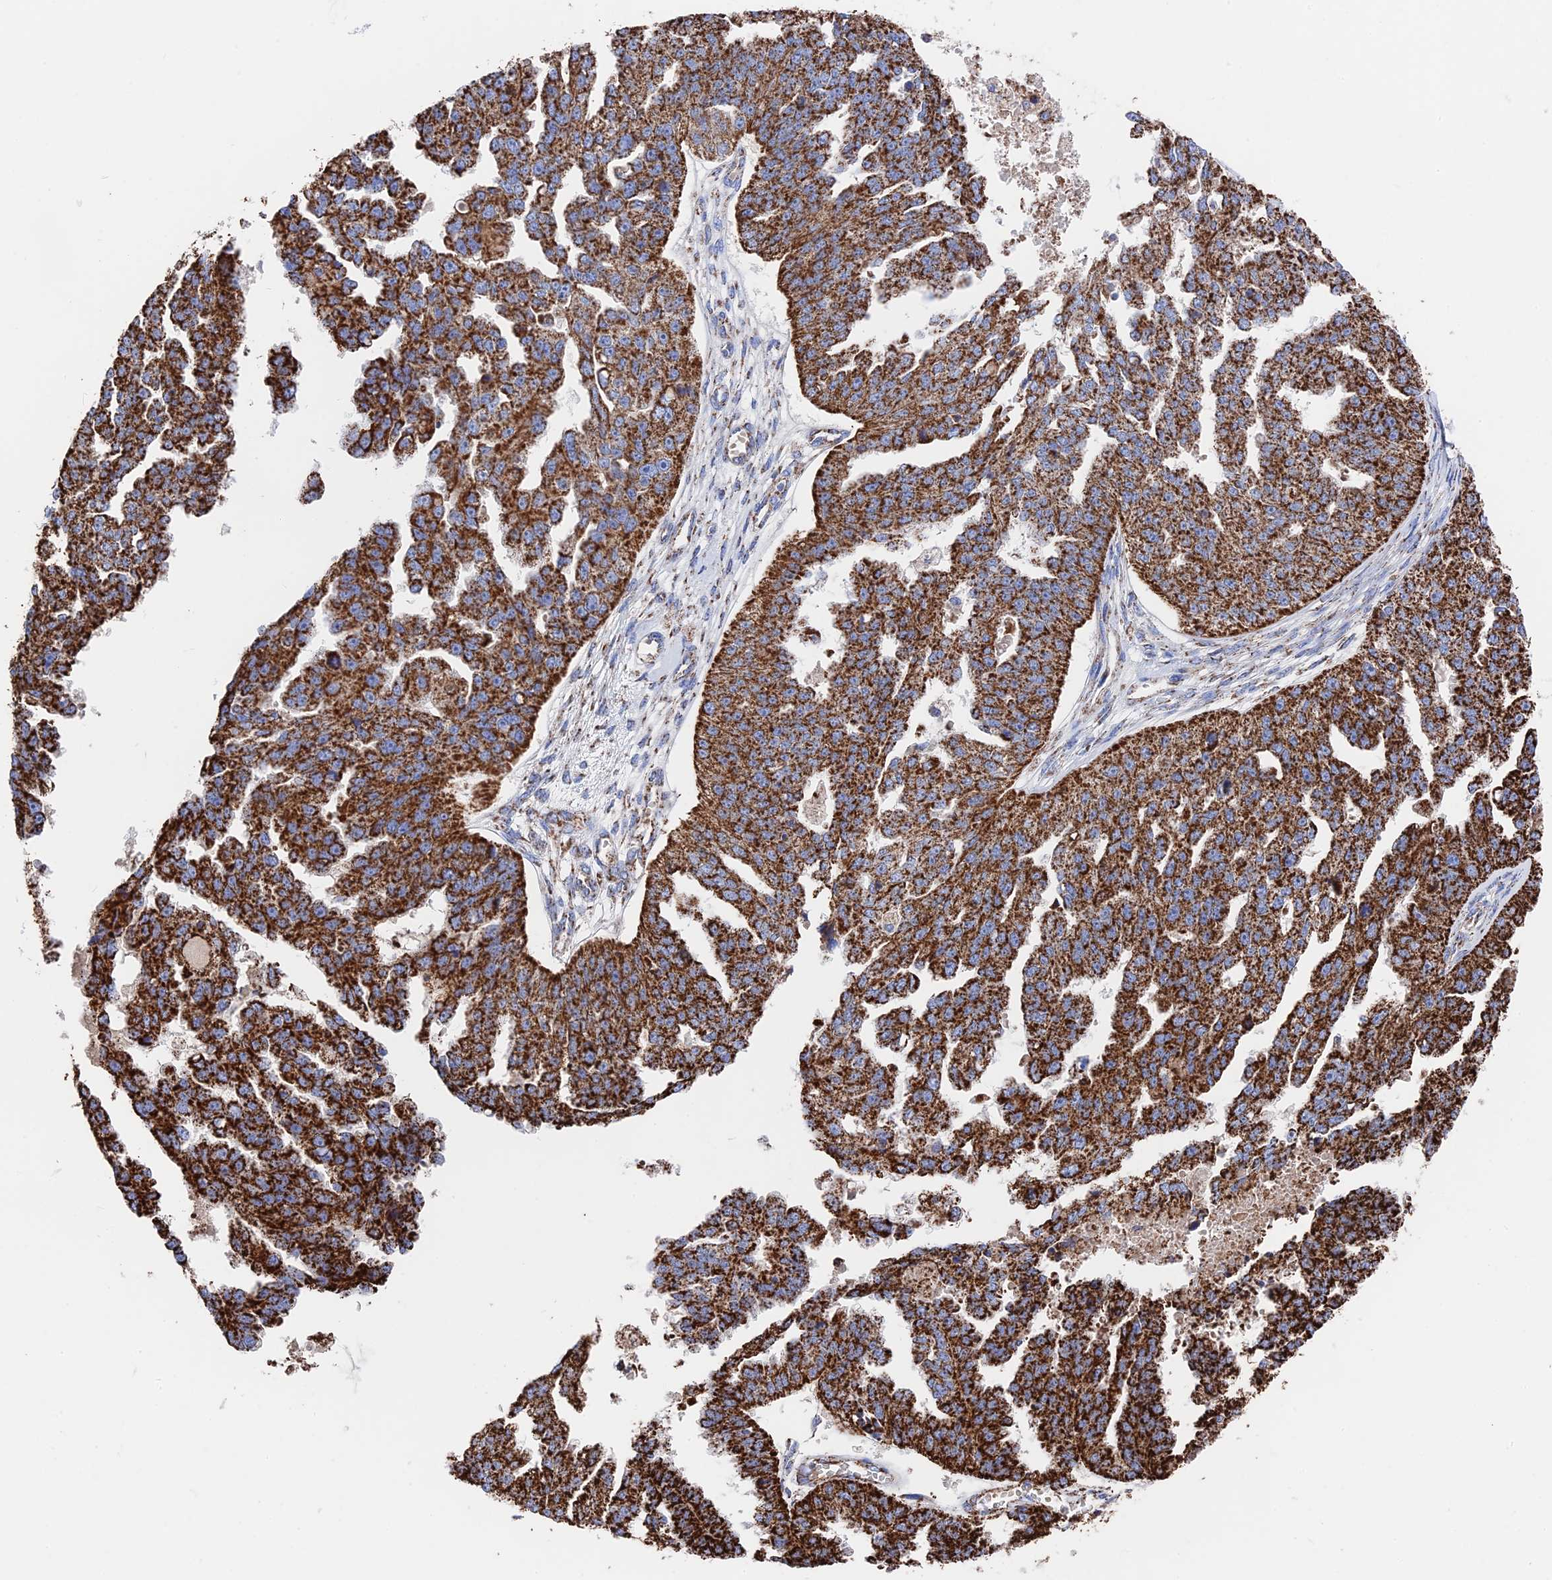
{"staining": {"intensity": "strong", "quantity": ">75%", "location": "cytoplasmic/membranous"}, "tissue": "ovarian cancer", "cell_type": "Tumor cells", "image_type": "cancer", "snomed": [{"axis": "morphology", "description": "Cystadenocarcinoma, serous, NOS"}, {"axis": "topography", "description": "Ovary"}], "caption": "A micrograph of human ovarian cancer stained for a protein shows strong cytoplasmic/membranous brown staining in tumor cells.", "gene": "HAUS8", "patient": {"sex": "female", "age": 58}}